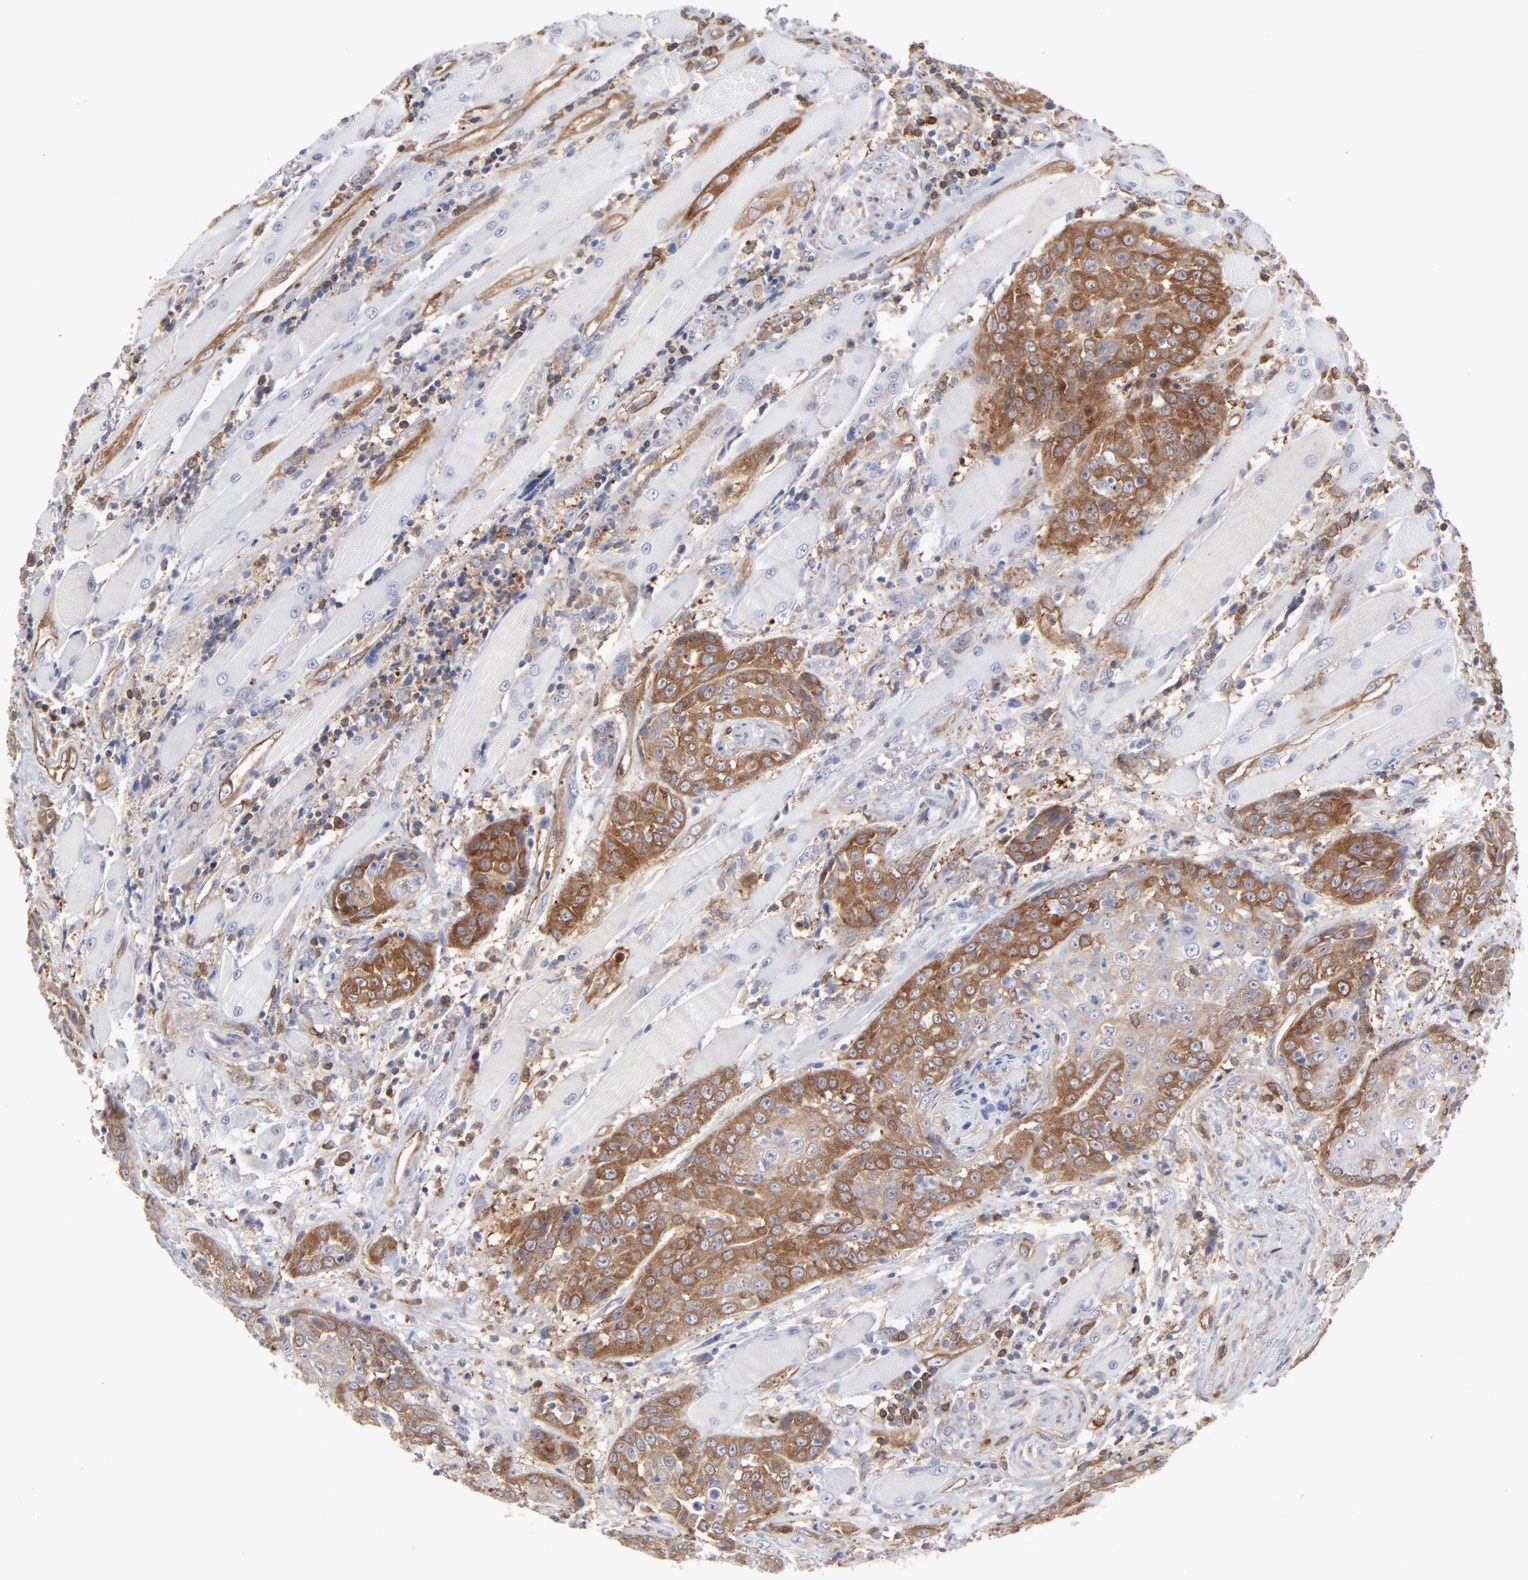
{"staining": {"intensity": "moderate", "quantity": ">75%", "location": "cytoplasmic/membranous"}, "tissue": "head and neck cancer", "cell_type": "Tumor cells", "image_type": "cancer", "snomed": [{"axis": "morphology", "description": "Squamous cell carcinoma, NOS"}, {"axis": "topography", "description": "Head-Neck"}], "caption": "Immunohistochemical staining of head and neck cancer exhibits moderate cytoplasmic/membranous protein expression in about >75% of tumor cells. (DAB IHC with brightfield microscopy, high magnification).", "gene": "PXN", "patient": {"sex": "female", "age": 84}}